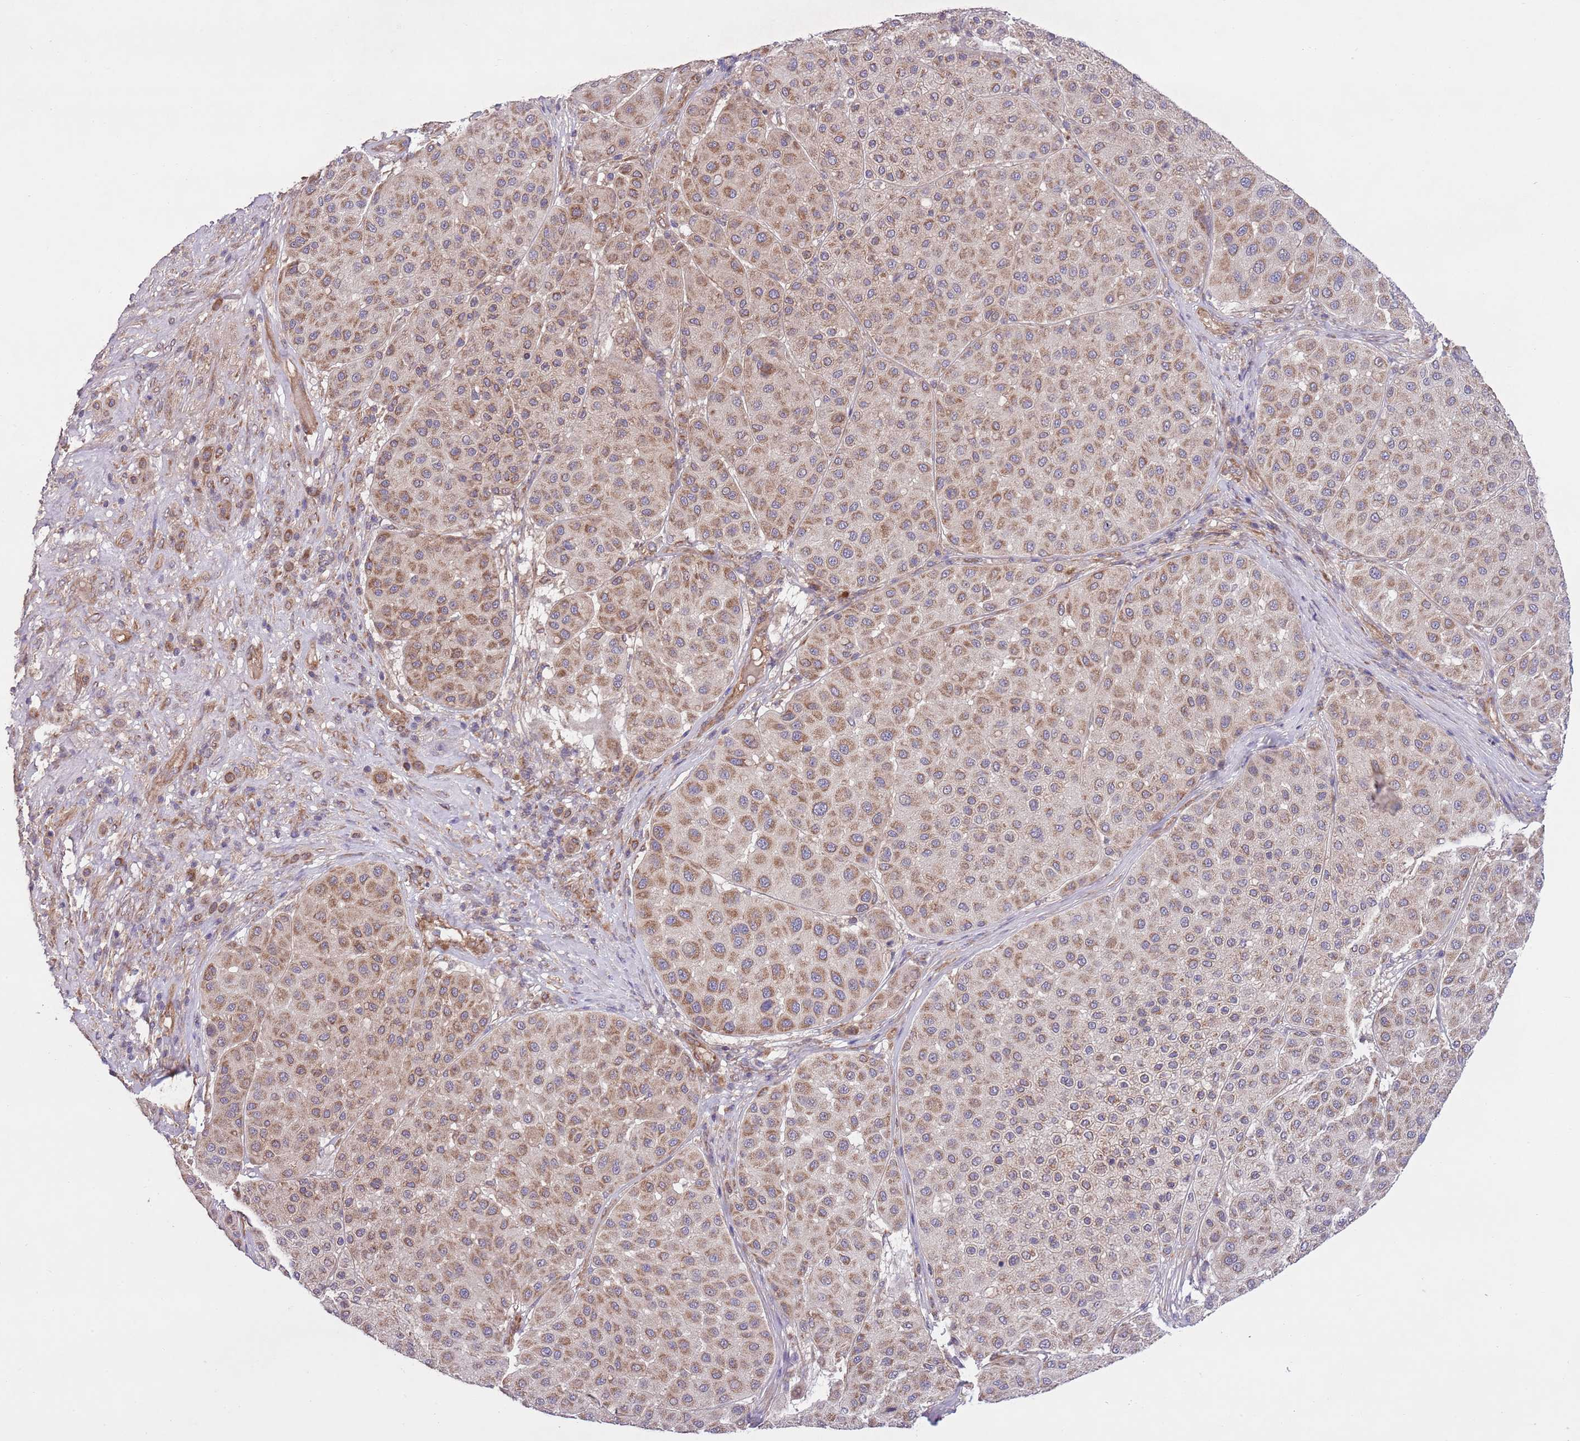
{"staining": {"intensity": "moderate", "quantity": ">75%", "location": "cytoplasmic/membranous"}, "tissue": "melanoma", "cell_type": "Tumor cells", "image_type": "cancer", "snomed": [{"axis": "morphology", "description": "Malignant melanoma, Metastatic site"}, {"axis": "topography", "description": "Smooth muscle"}], "caption": "A brown stain highlights moderate cytoplasmic/membranous expression of a protein in human malignant melanoma (metastatic site) tumor cells. The protein is shown in brown color, while the nuclei are stained blue.", "gene": "MFNG", "patient": {"sex": "male", "age": 41}}